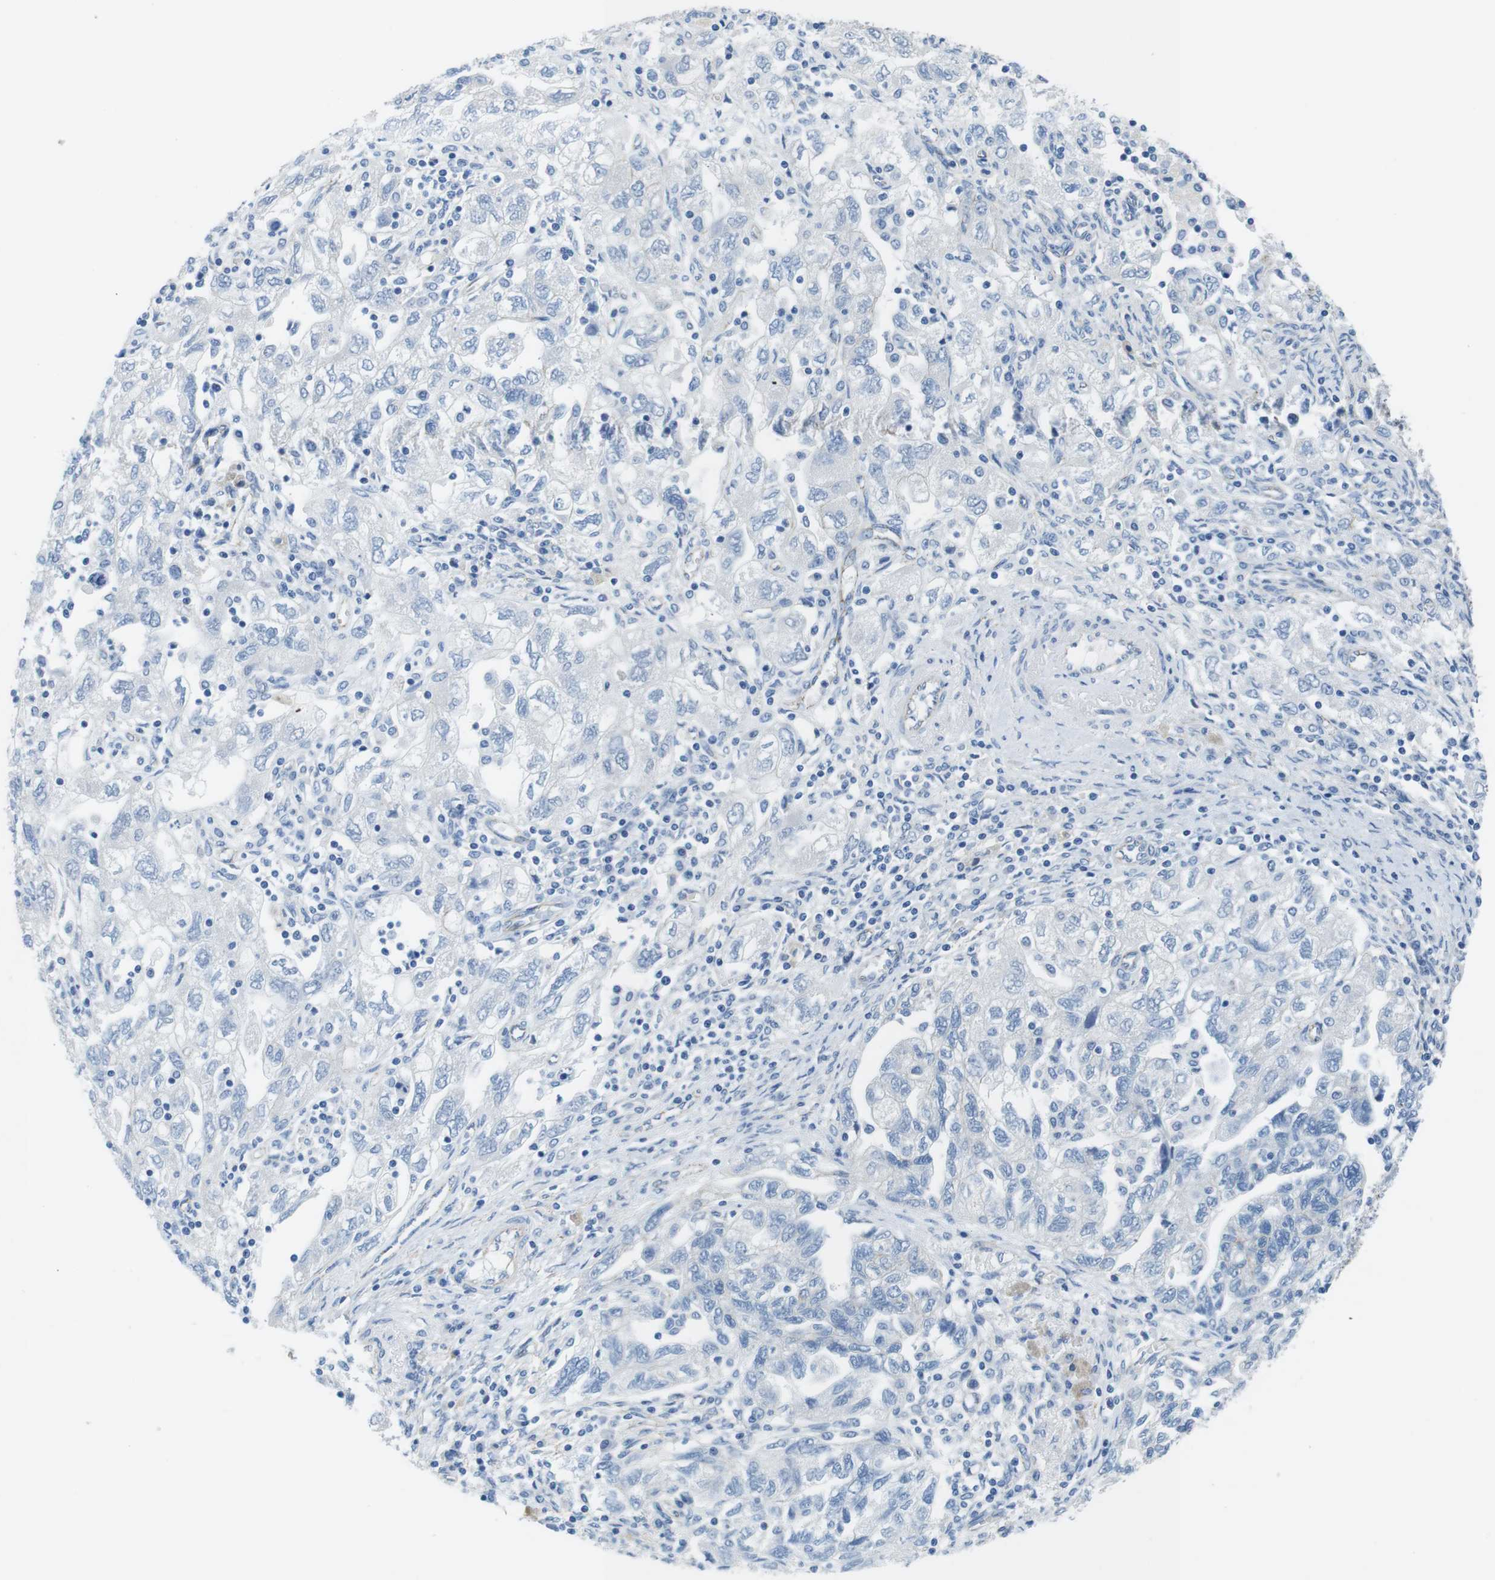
{"staining": {"intensity": "negative", "quantity": "none", "location": "none"}, "tissue": "ovarian cancer", "cell_type": "Tumor cells", "image_type": "cancer", "snomed": [{"axis": "morphology", "description": "Carcinoma, NOS"}, {"axis": "morphology", "description": "Cystadenocarcinoma, serous, NOS"}, {"axis": "topography", "description": "Ovary"}], "caption": "IHC of human ovarian cancer (serous cystadenocarcinoma) shows no expression in tumor cells.", "gene": "SLC6A6", "patient": {"sex": "female", "age": 69}}